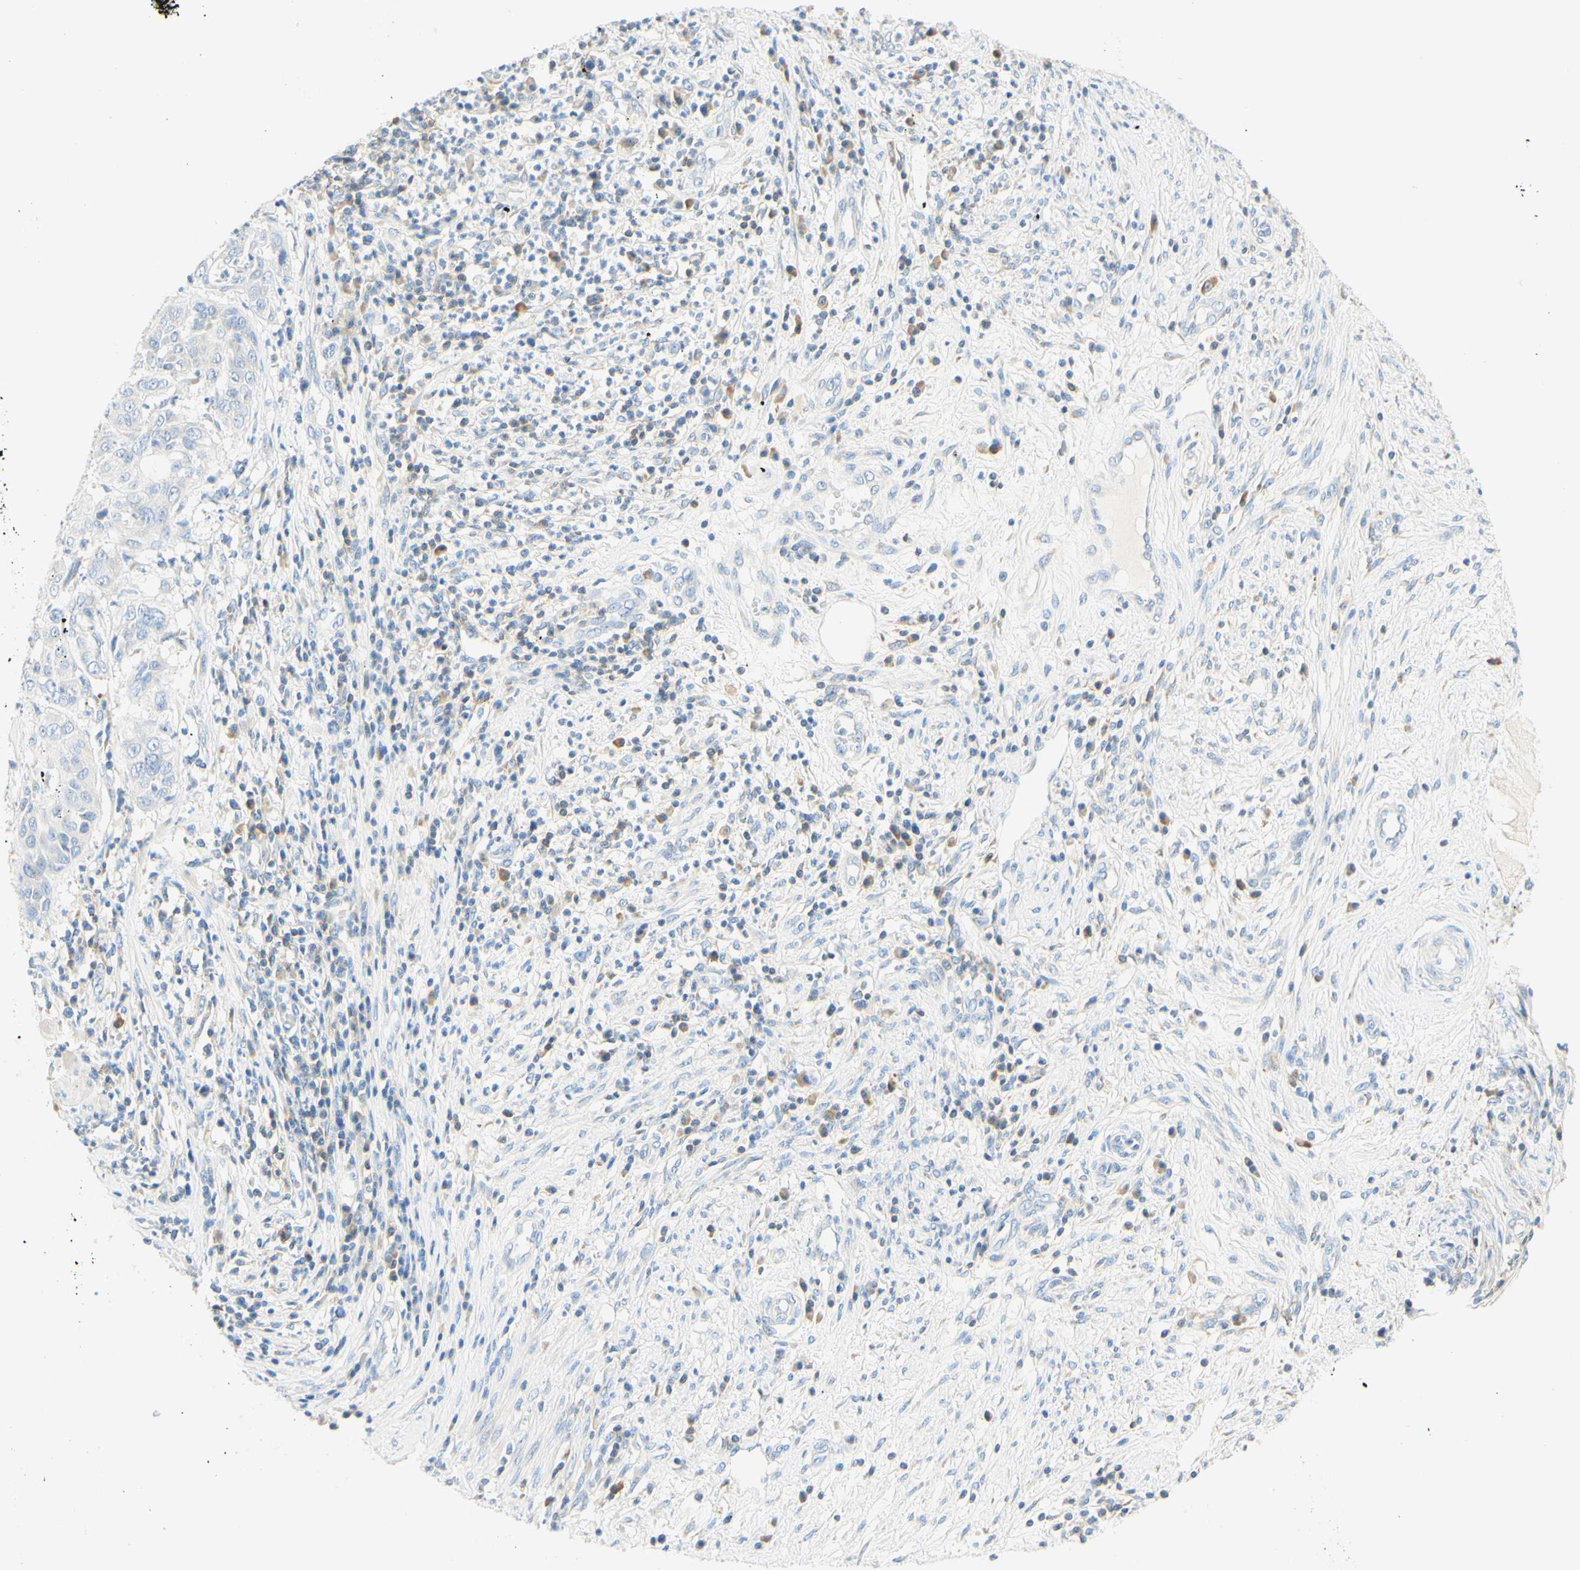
{"staining": {"intensity": "negative", "quantity": "none", "location": "none"}, "tissue": "cervical cancer", "cell_type": "Tumor cells", "image_type": "cancer", "snomed": [{"axis": "morphology", "description": "Normal tissue, NOS"}, {"axis": "morphology", "description": "Squamous cell carcinoma, NOS"}, {"axis": "topography", "description": "Cervix"}], "caption": "Protein analysis of cervical cancer (squamous cell carcinoma) reveals no significant staining in tumor cells.", "gene": "LAT", "patient": {"sex": "female", "age": 39}}